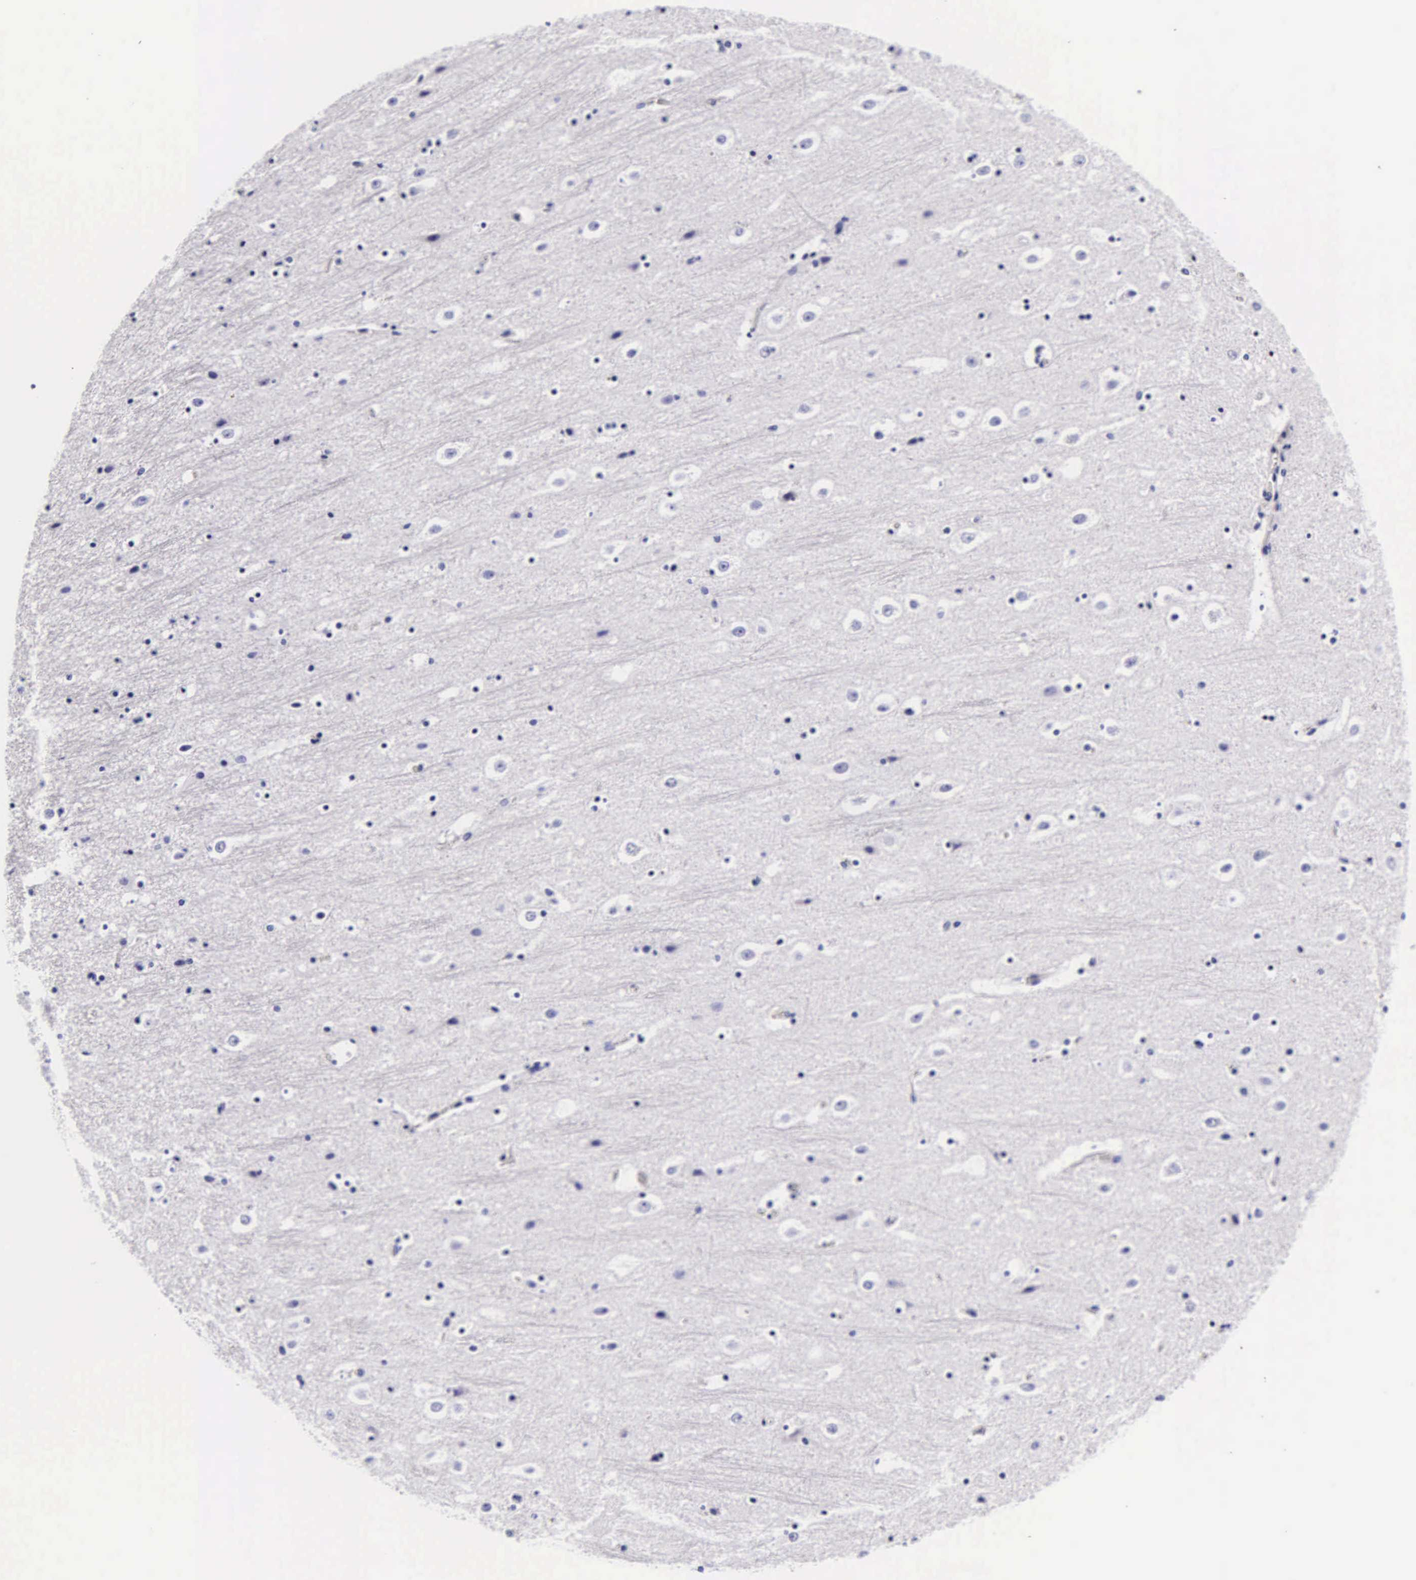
{"staining": {"intensity": "negative", "quantity": "none", "location": "none"}, "tissue": "cerebral cortex", "cell_type": "Endothelial cells", "image_type": "normal", "snomed": [{"axis": "morphology", "description": "Normal tissue, NOS"}, {"axis": "topography", "description": "Cerebral cortex"}], "caption": "Immunohistochemistry (IHC) histopathology image of normal cerebral cortex: cerebral cortex stained with DAB exhibits no significant protein staining in endothelial cells.", "gene": "DGCR2", "patient": {"sex": "male", "age": 45}}